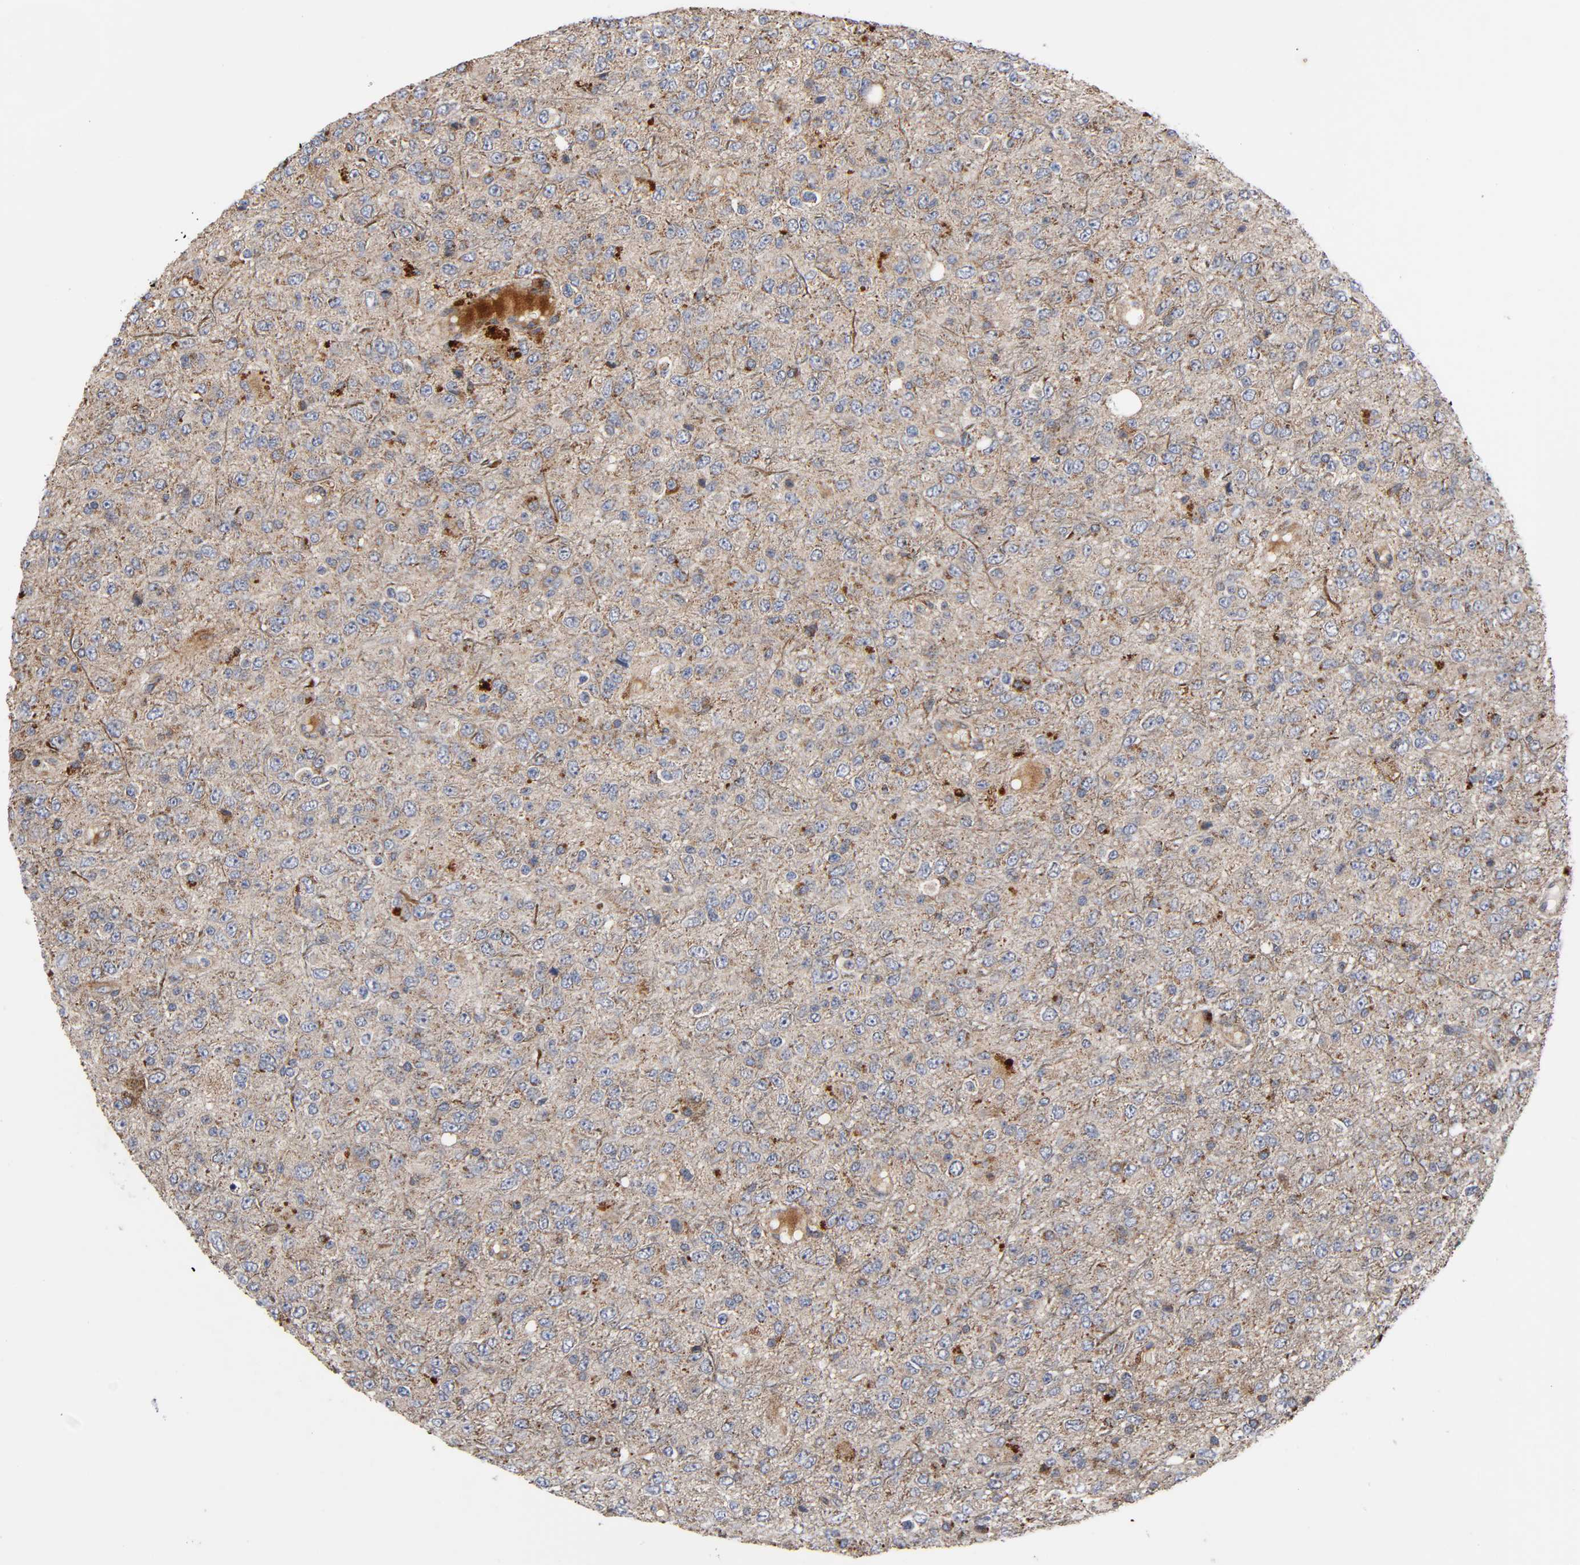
{"staining": {"intensity": "moderate", "quantity": "25%-75%", "location": "cytoplasmic/membranous"}, "tissue": "glioma", "cell_type": "Tumor cells", "image_type": "cancer", "snomed": [{"axis": "morphology", "description": "Glioma, malignant, High grade"}, {"axis": "topography", "description": "pancreas cauda"}], "caption": "Malignant glioma (high-grade) stained for a protein (brown) demonstrates moderate cytoplasmic/membranous positive staining in about 25%-75% of tumor cells.", "gene": "MAP3K1", "patient": {"sex": "male", "age": 60}}